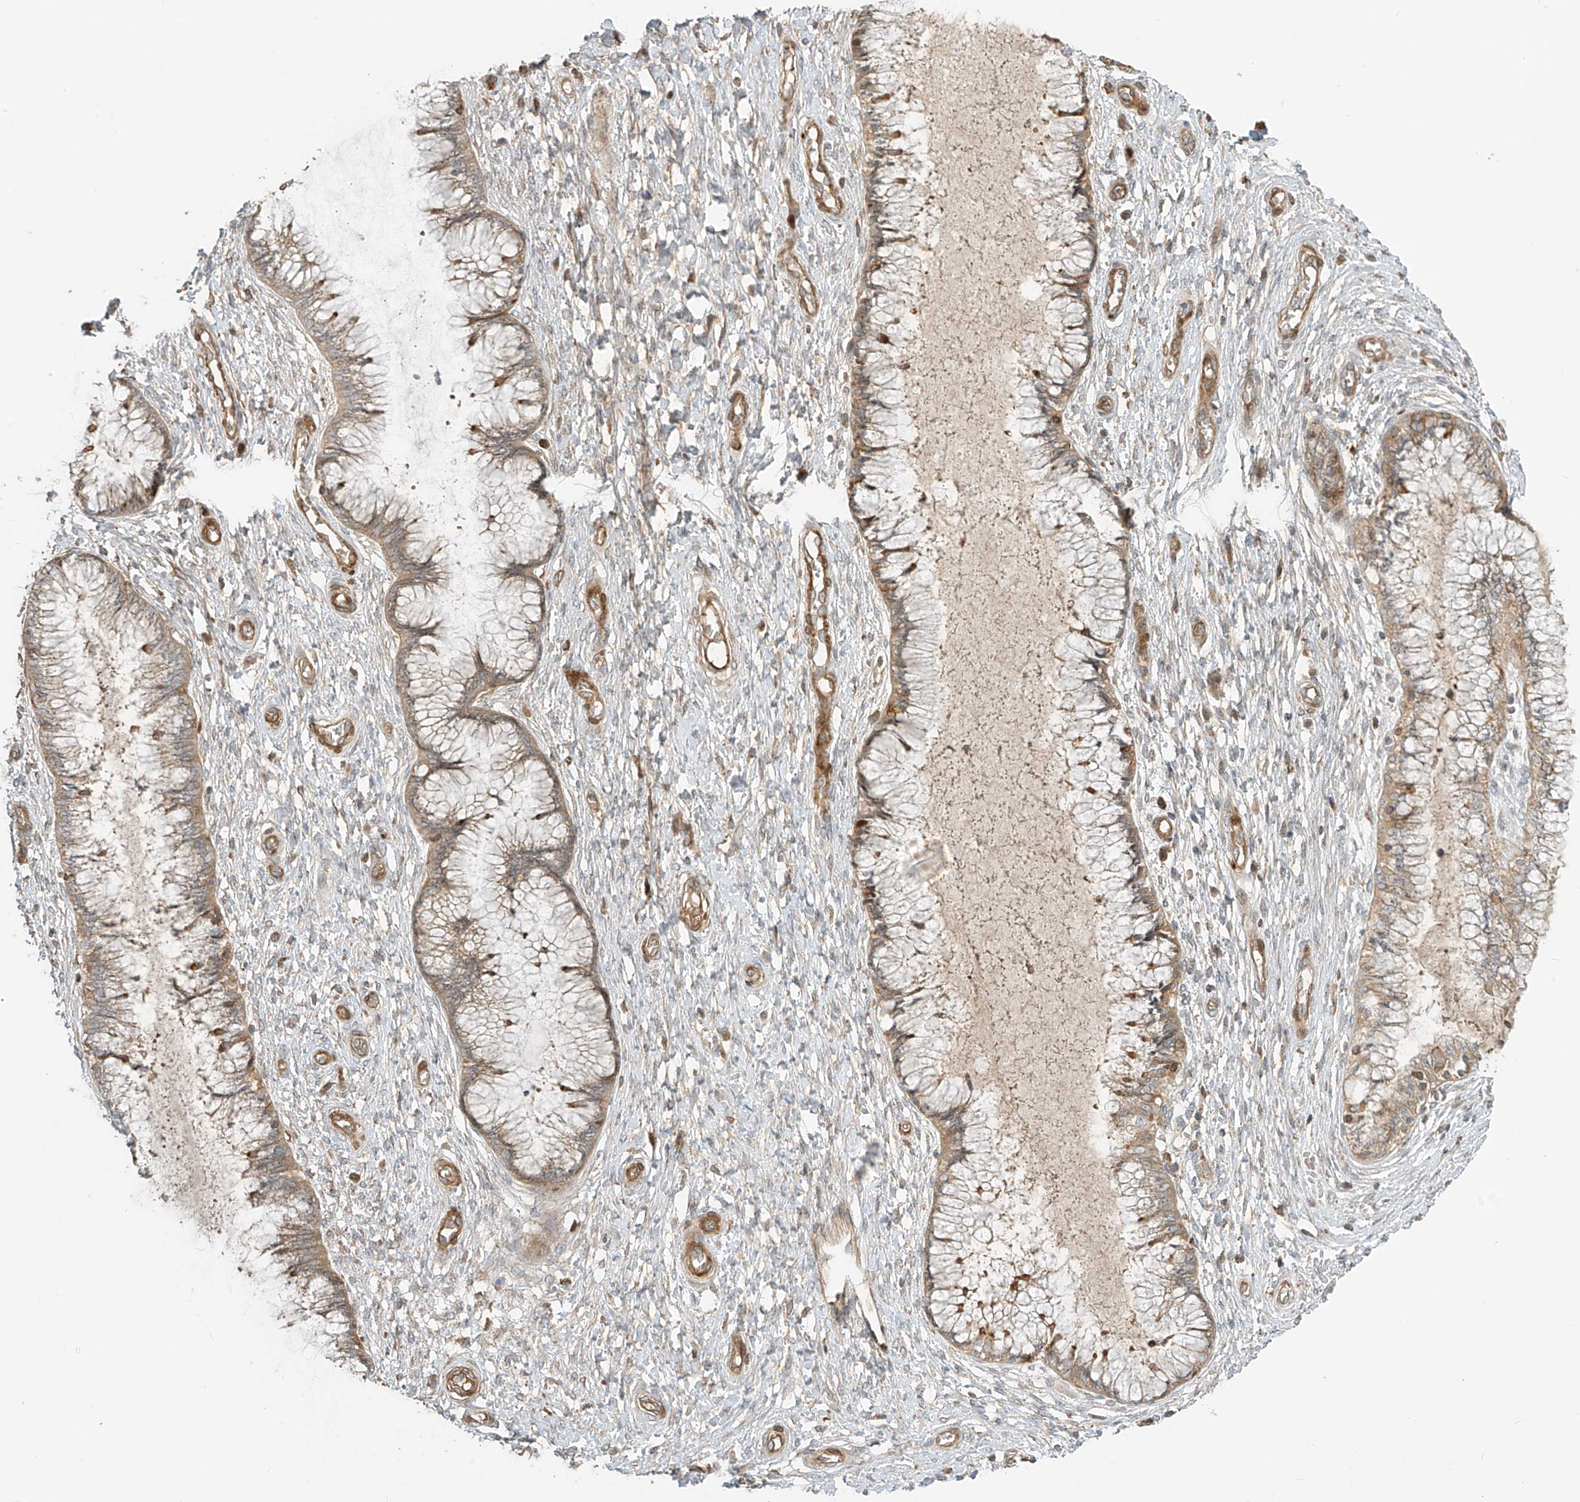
{"staining": {"intensity": "moderate", "quantity": "25%-75%", "location": "cytoplasmic/membranous"}, "tissue": "cervix", "cell_type": "Glandular cells", "image_type": "normal", "snomed": [{"axis": "morphology", "description": "Normal tissue, NOS"}, {"axis": "topography", "description": "Cervix"}], "caption": "Cervix stained with immunohistochemistry reveals moderate cytoplasmic/membranous positivity in about 25%-75% of glandular cells. The staining was performed using DAB (3,3'-diaminobenzidine) to visualize the protein expression in brown, while the nuclei were stained in blue with hematoxylin (Magnification: 20x).", "gene": "ENTR1", "patient": {"sex": "female", "age": 55}}